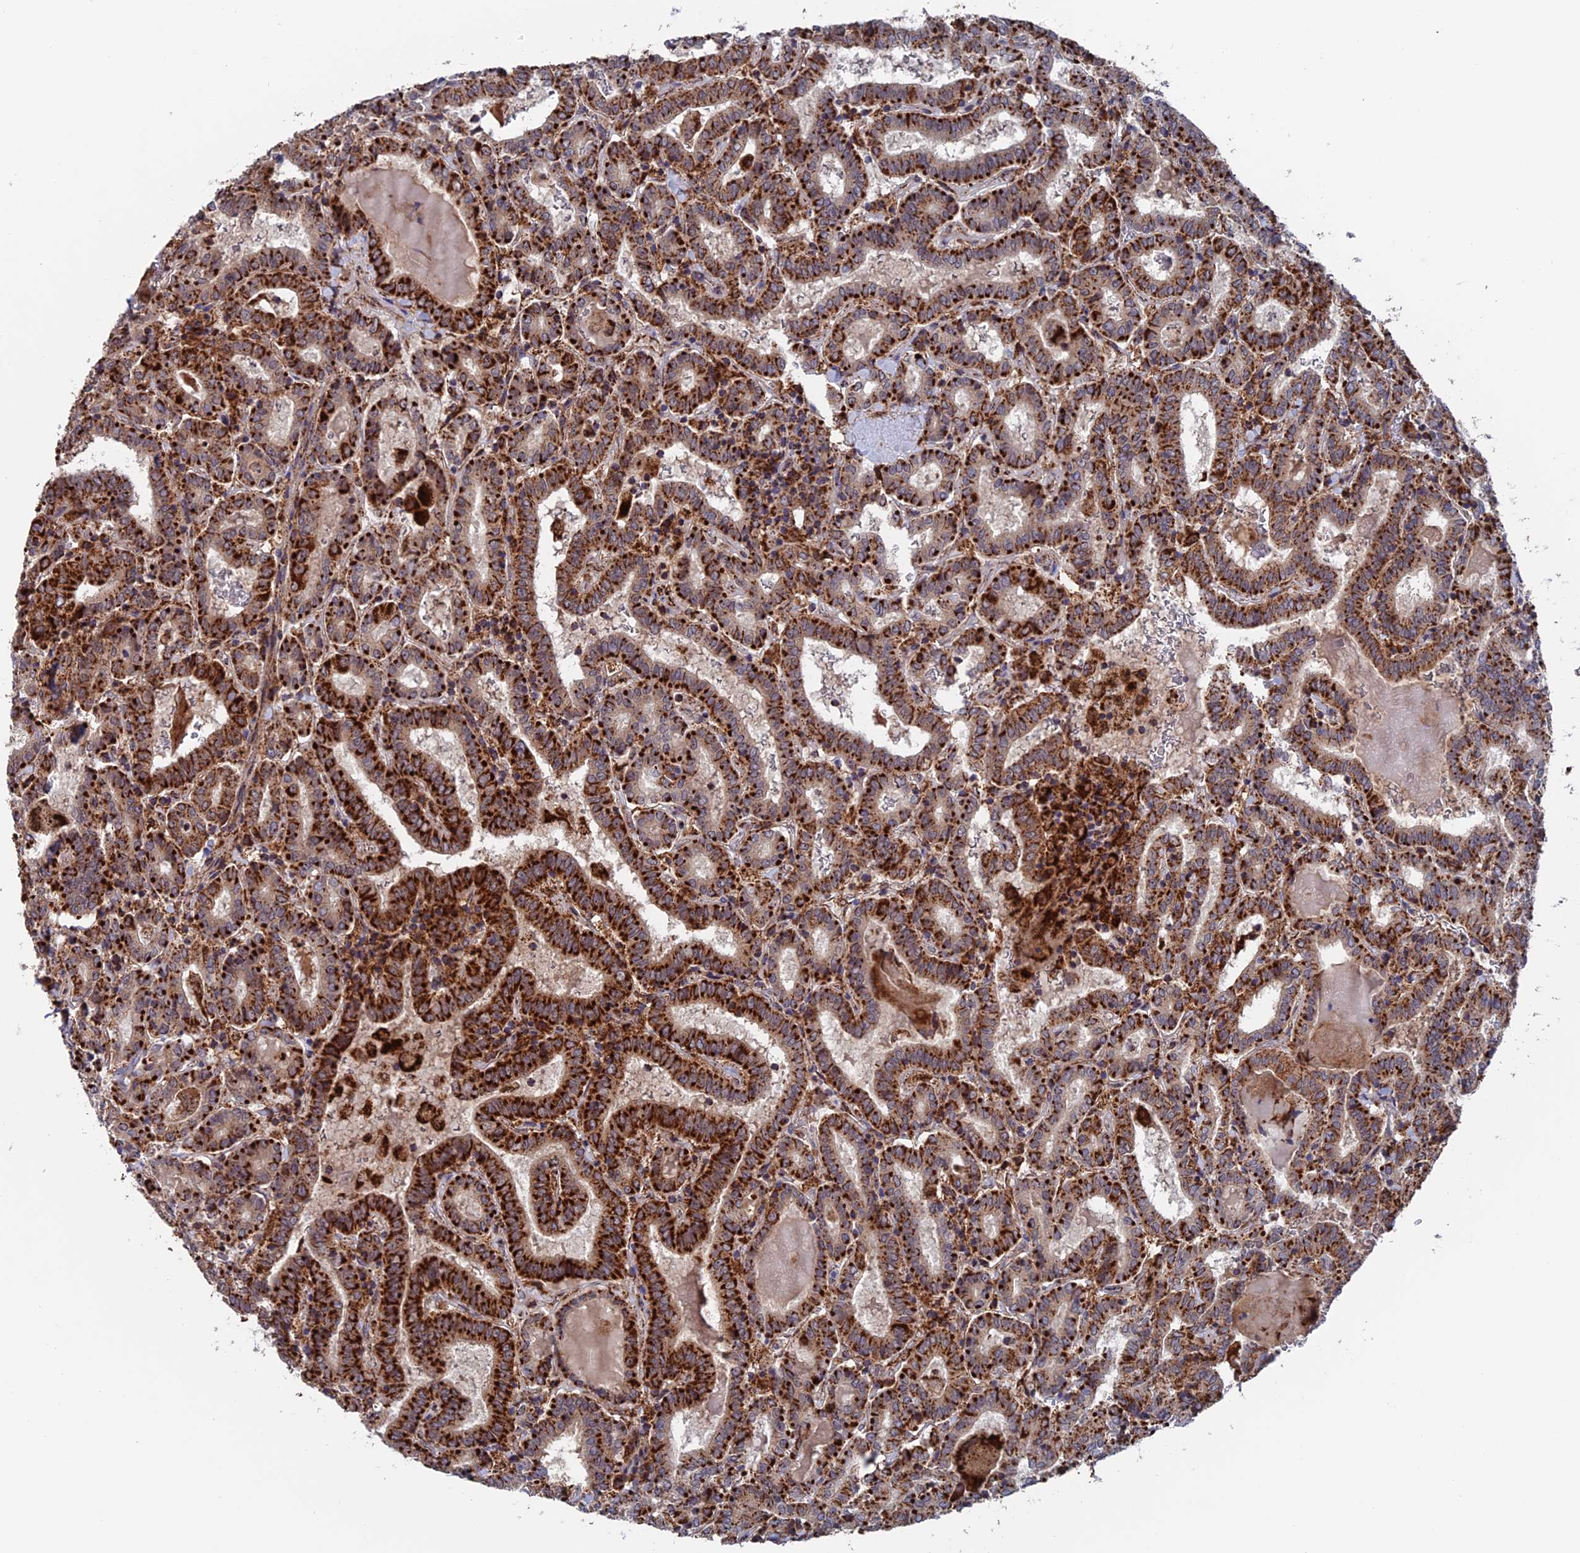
{"staining": {"intensity": "strong", "quantity": ">75%", "location": "cytoplasmic/membranous"}, "tissue": "thyroid cancer", "cell_type": "Tumor cells", "image_type": "cancer", "snomed": [{"axis": "morphology", "description": "Papillary adenocarcinoma, NOS"}, {"axis": "topography", "description": "Thyroid gland"}], "caption": "This image shows immunohistochemistry staining of thyroid cancer (papillary adenocarcinoma), with high strong cytoplasmic/membranous staining in approximately >75% of tumor cells.", "gene": "DTYMK", "patient": {"sex": "female", "age": 72}}